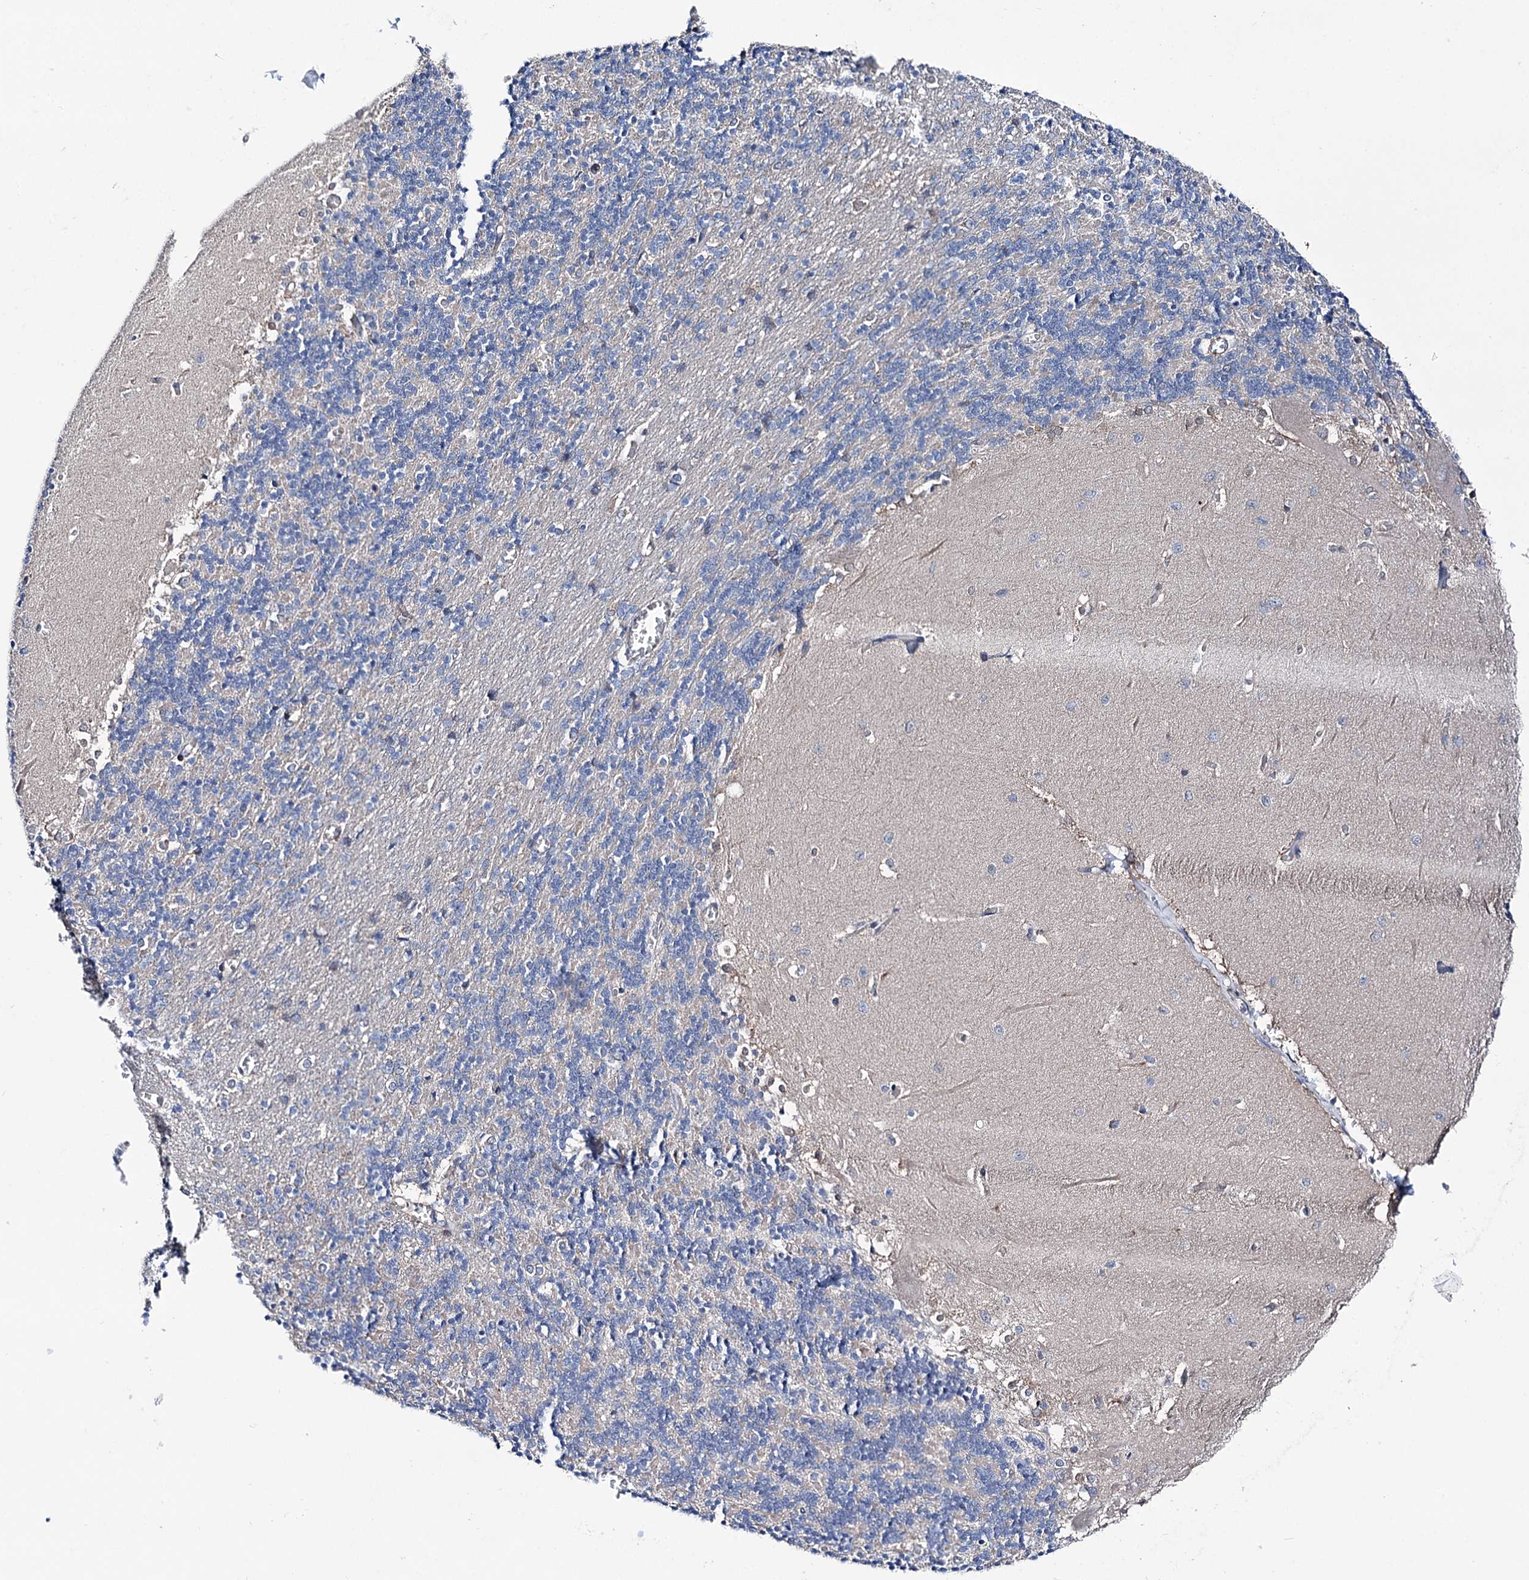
{"staining": {"intensity": "negative", "quantity": "none", "location": "none"}, "tissue": "cerebellum", "cell_type": "Cells in granular layer", "image_type": "normal", "snomed": [{"axis": "morphology", "description": "Normal tissue, NOS"}, {"axis": "topography", "description": "Cerebellum"}], "caption": "Immunohistochemistry photomicrograph of normal cerebellum: cerebellum stained with DAB (3,3'-diaminobenzidine) reveals no significant protein staining in cells in granular layer. Nuclei are stained in blue.", "gene": "SHROOM1", "patient": {"sex": "male", "age": 37}}